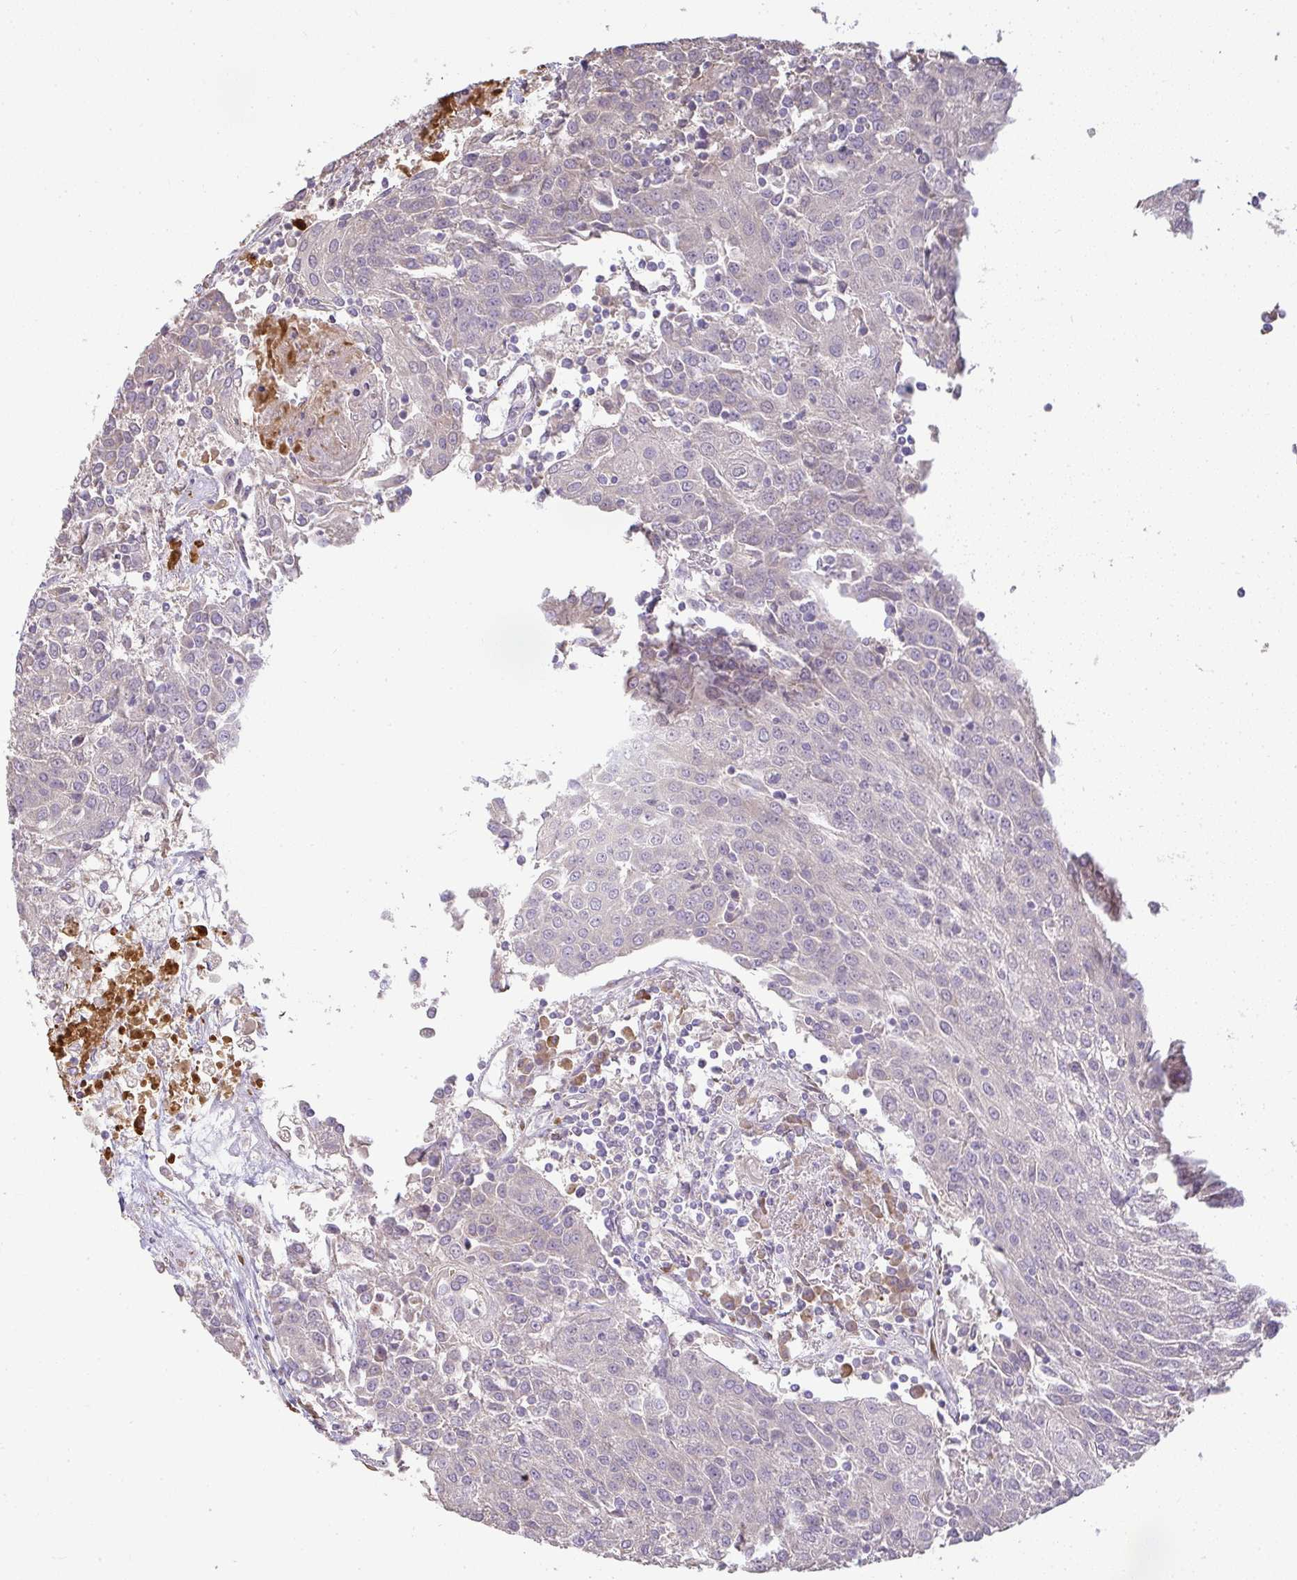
{"staining": {"intensity": "negative", "quantity": "none", "location": "none"}, "tissue": "urothelial cancer", "cell_type": "Tumor cells", "image_type": "cancer", "snomed": [{"axis": "morphology", "description": "Urothelial carcinoma, High grade"}, {"axis": "topography", "description": "Urinary bladder"}], "caption": "Immunohistochemistry histopathology image of urothelial cancer stained for a protein (brown), which shows no staining in tumor cells.", "gene": "BRINP3", "patient": {"sex": "female", "age": 85}}